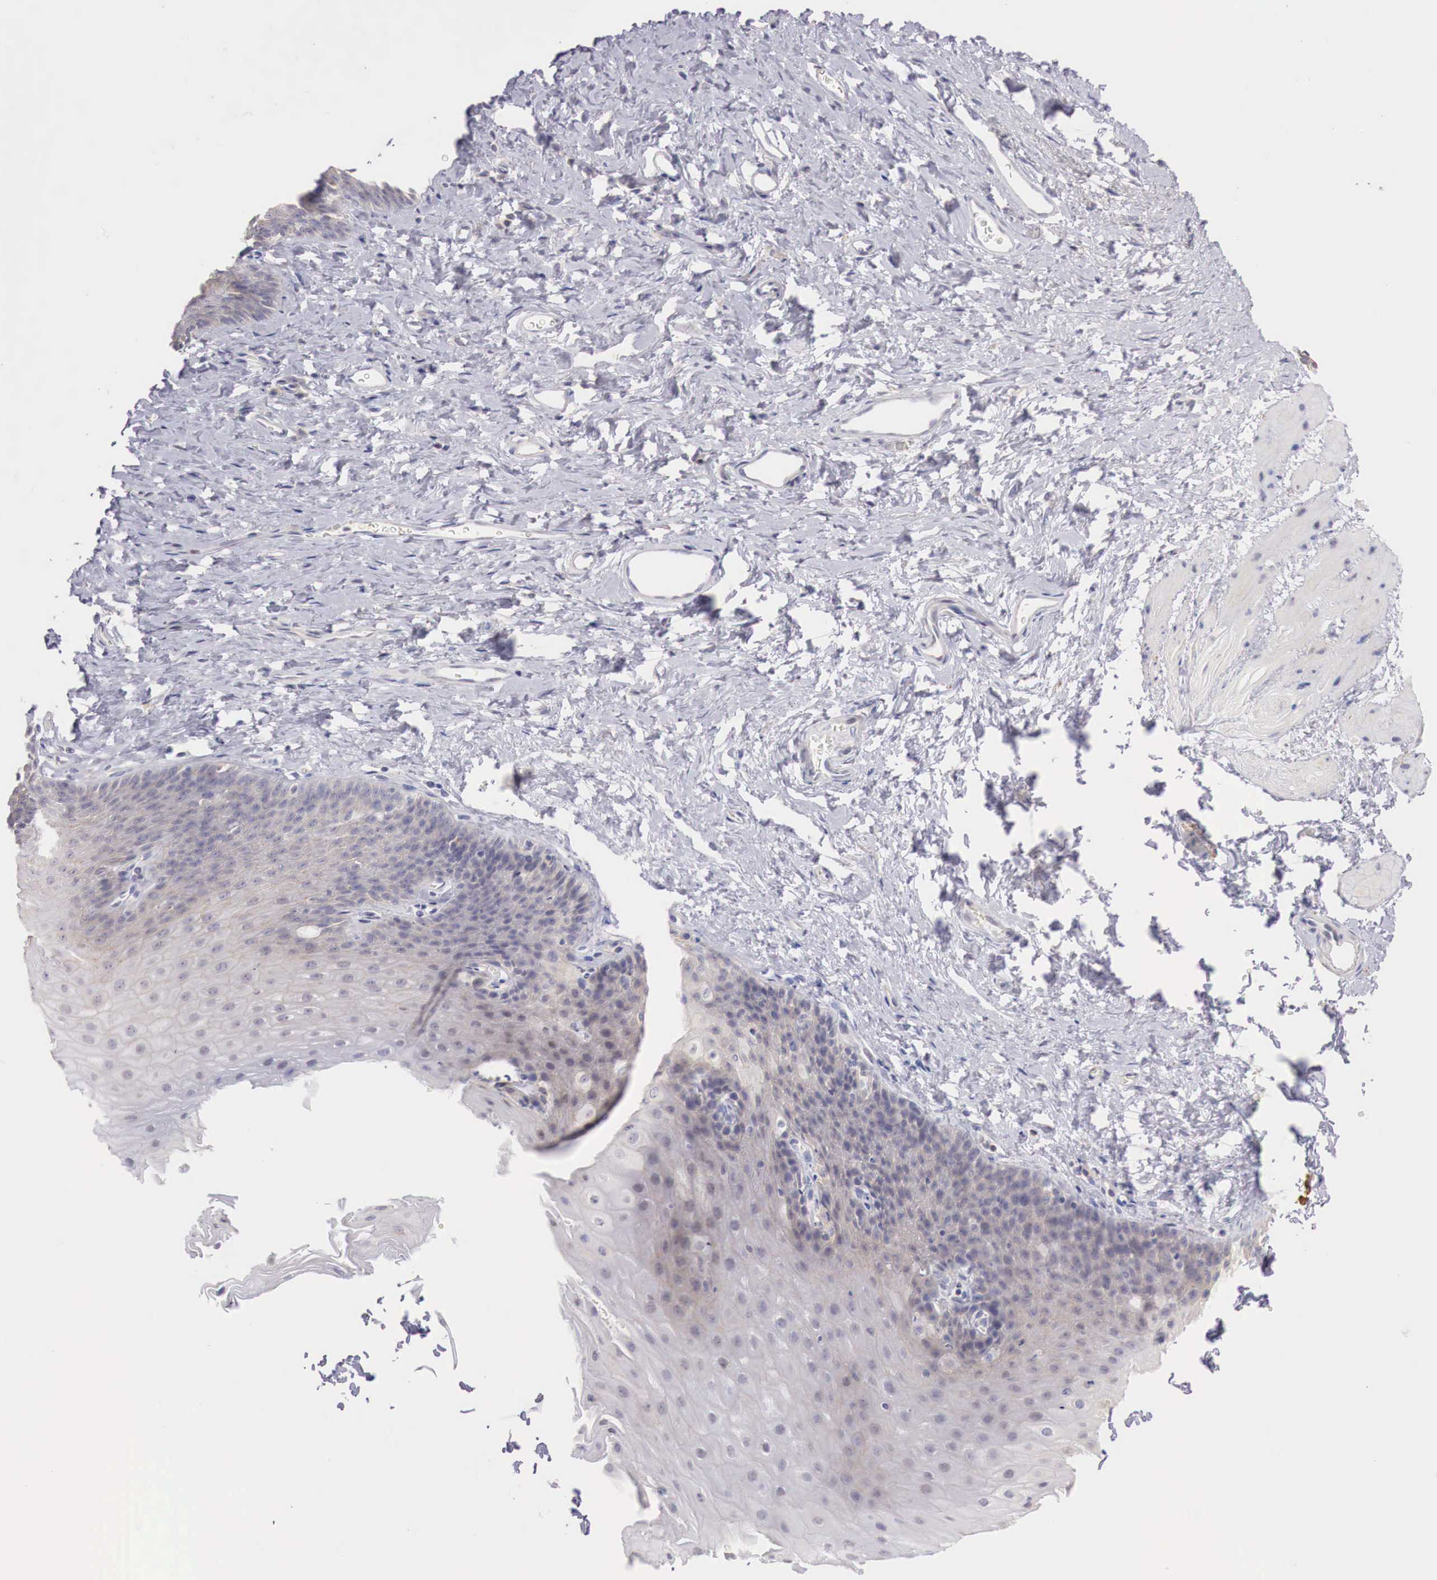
{"staining": {"intensity": "weak", "quantity": "25%-75%", "location": "cytoplasmic/membranous"}, "tissue": "esophagus", "cell_type": "Squamous epithelial cells", "image_type": "normal", "snomed": [{"axis": "morphology", "description": "Normal tissue, NOS"}, {"axis": "topography", "description": "Esophagus"}], "caption": "Immunohistochemical staining of normal human esophagus demonstrates low levels of weak cytoplasmic/membranous staining in approximately 25%-75% of squamous epithelial cells.", "gene": "TRIM13", "patient": {"sex": "female", "age": 61}}